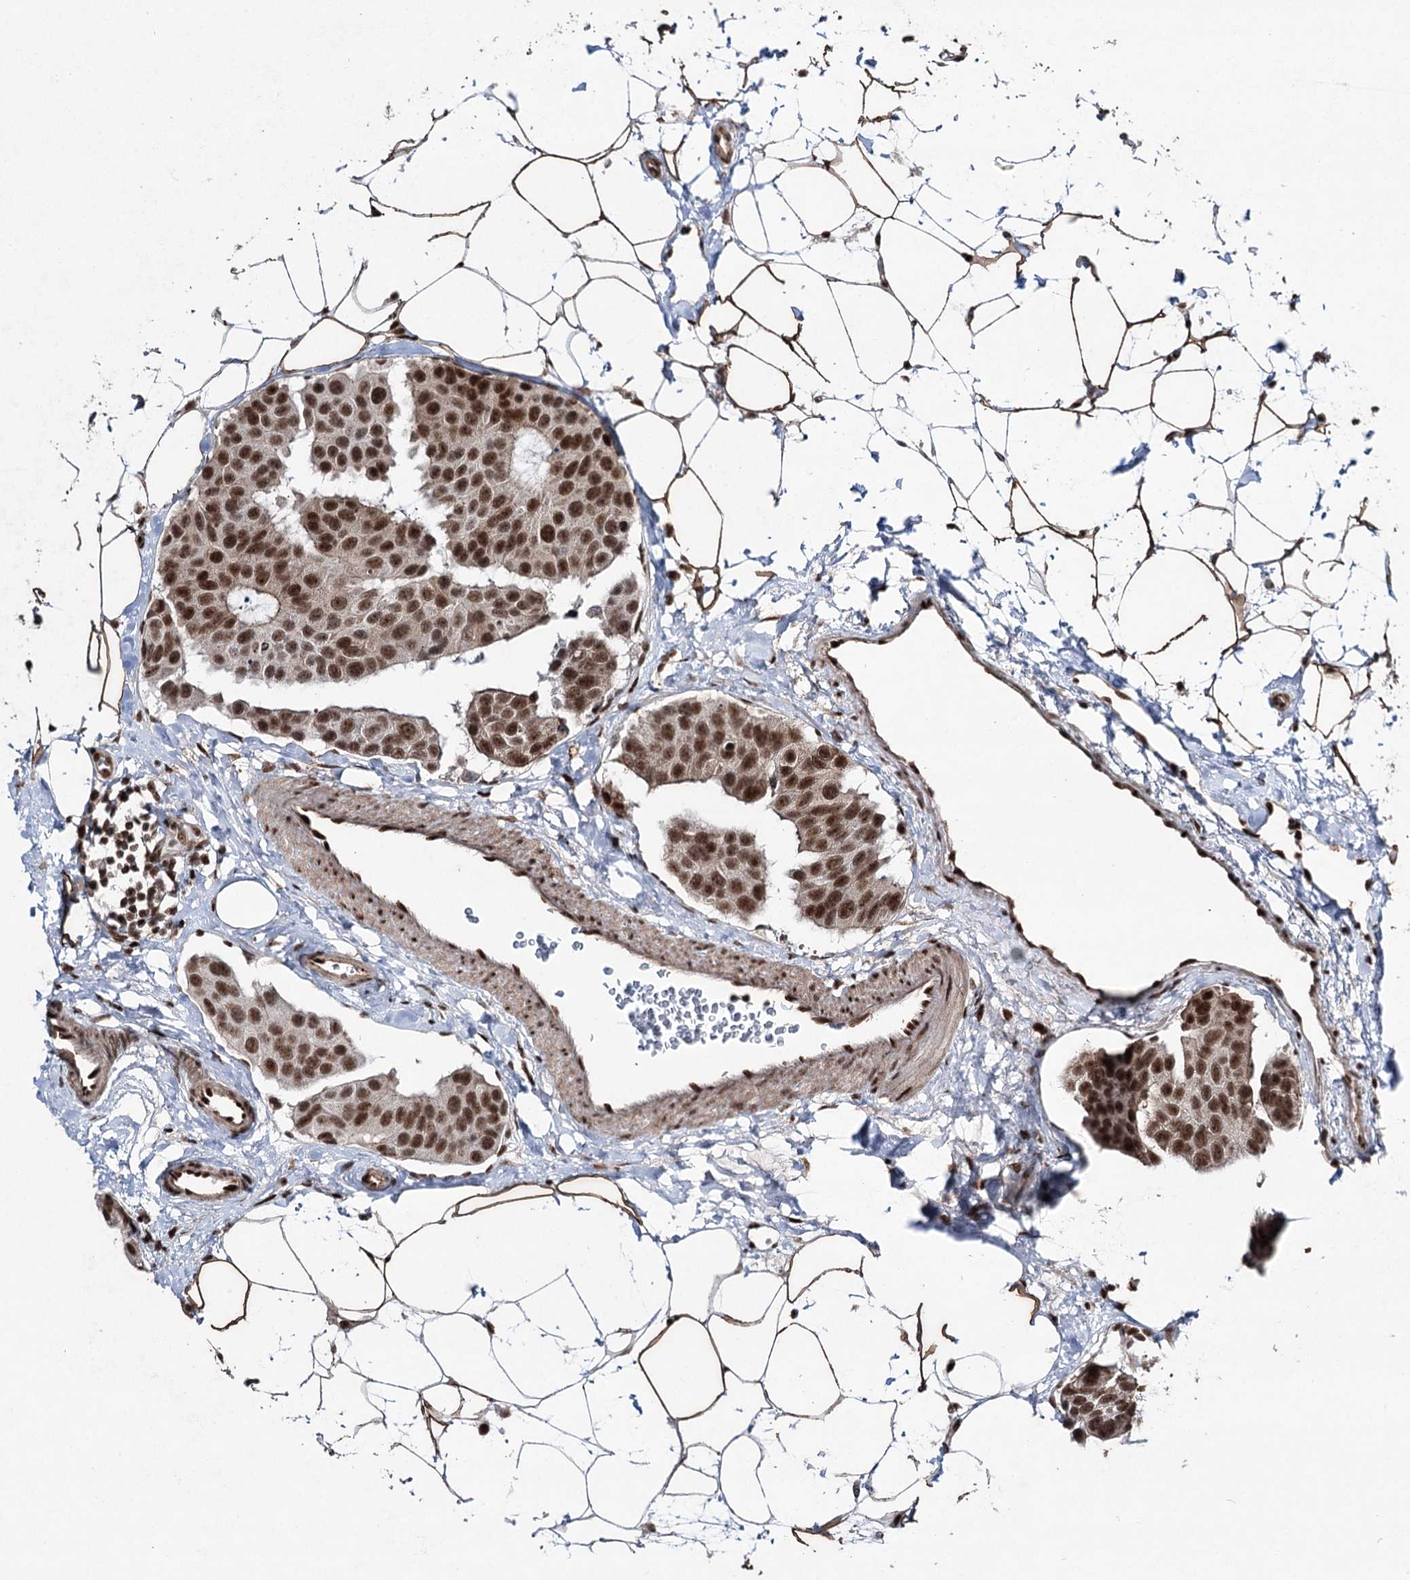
{"staining": {"intensity": "strong", "quantity": ">75%", "location": "nuclear"}, "tissue": "breast cancer", "cell_type": "Tumor cells", "image_type": "cancer", "snomed": [{"axis": "morphology", "description": "Normal tissue, NOS"}, {"axis": "morphology", "description": "Duct carcinoma"}, {"axis": "topography", "description": "Breast"}], "caption": "Breast invasive ductal carcinoma stained with a brown dye shows strong nuclear positive staining in about >75% of tumor cells.", "gene": "PDCD4", "patient": {"sex": "female", "age": 39}}